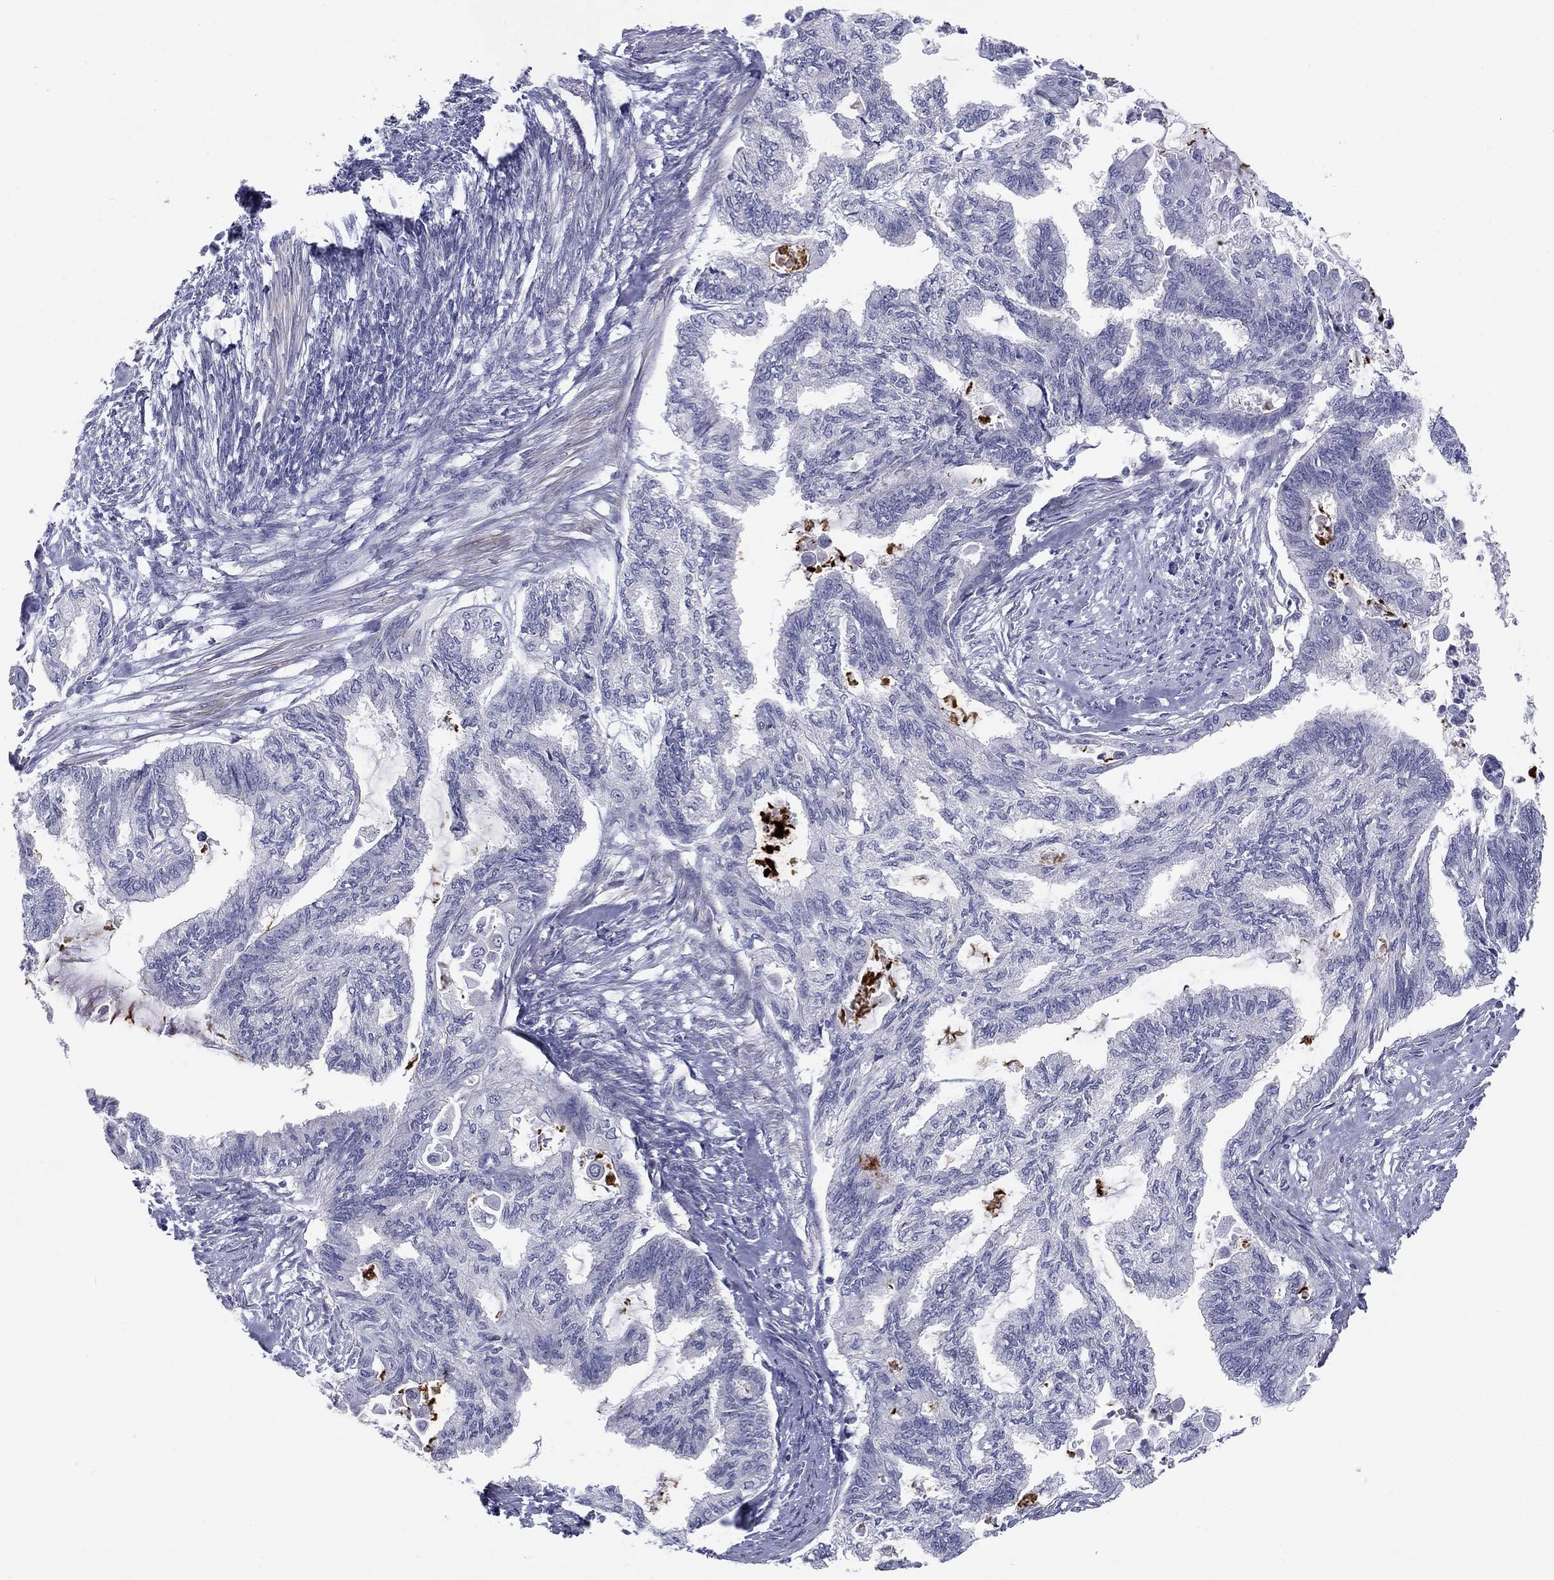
{"staining": {"intensity": "negative", "quantity": "none", "location": "none"}, "tissue": "endometrial cancer", "cell_type": "Tumor cells", "image_type": "cancer", "snomed": [{"axis": "morphology", "description": "Adenocarcinoma, NOS"}, {"axis": "topography", "description": "Endometrium"}], "caption": "DAB immunohistochemical staining of human adenocarcinoma (endometrial) reveals no significant staining in tumor cells.", "gene": "CACNA1A", "patient": {"sex": "female", "age": 86}}